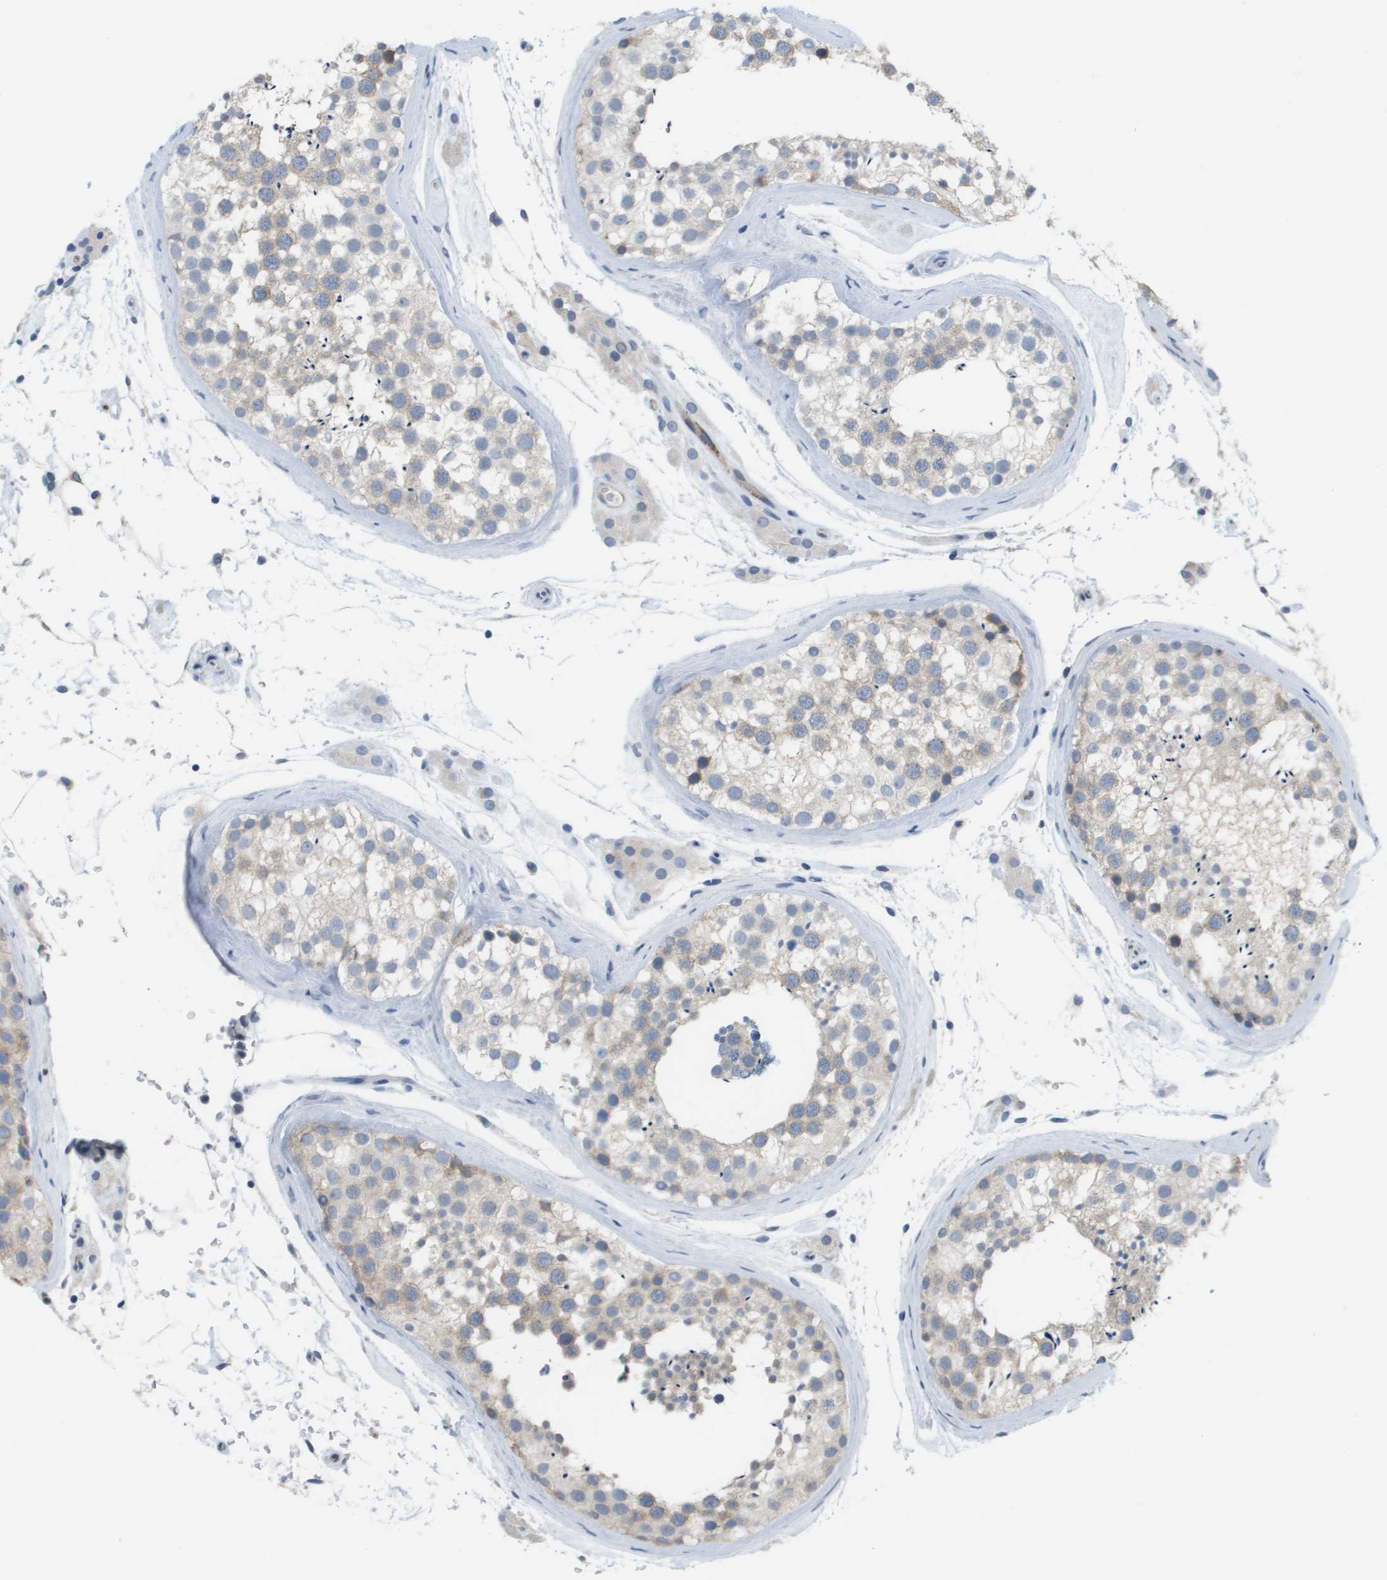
{"staining": {"intensity": "weak", "quantity": "25%-75%", "location": "cytoplasmic/membranous"}, "tissue": "testis", "cell_type": "Cells in seminiferous ducts", "image_type": "normal", "snomed": [{"axis": "morphology", "description": "Normal tissue, NOS"}, {"axis": "topography", "description": "Testis"}], "caption": "A histopathology image of testis stained for a protein demonstrates weak cytoplasmic/membranous brown staining in cells in seminiferous ducts. Using DAB (3,3'-diaminobenzidine) (brown) and hematoxylin (blue) stains, captured at high magnification using brightfield microscopy.", "gene": "ANGPT2", "patient": {"sex": "male", "age": 46}}